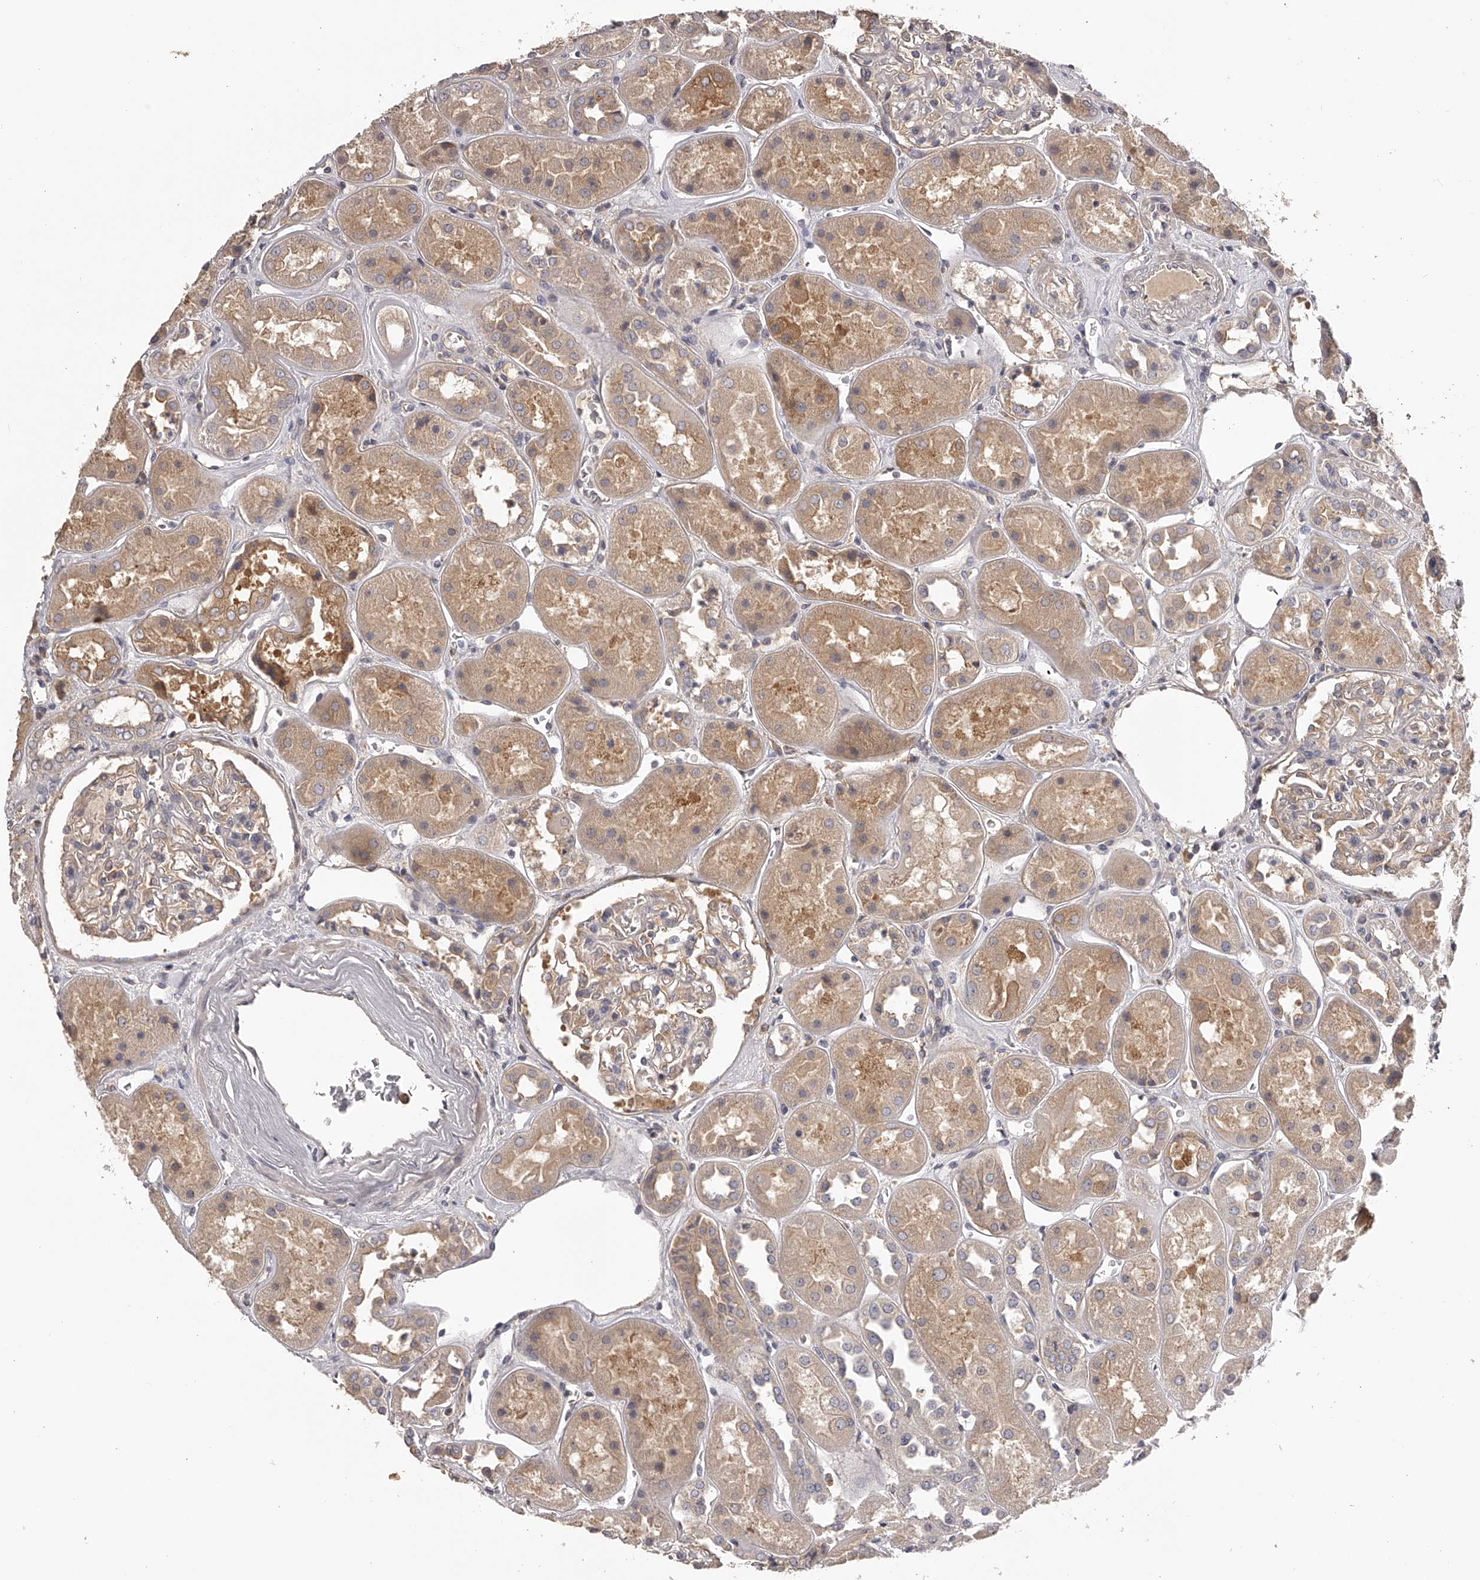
{"staining": {"intensity": "moderate", "quantity": "25%-75%", "location": "cytoplasmic/membranous"}, "tissue": "kidney", "cell_type": "Cells in glomeruli", "image_type": "normal", "snomed": [{"axis": "morphology", "description": "Normal tissue, NOS"}, {"axis": "topography", "description": "Kidney"}], "caption": "The image demonstrates immunohistochemical staining of unremarkable kidney. There is moderate cytoplasmic/membranous staining is identified in about 25%-75% of cells in glomeruli. The protein is shown in brown color, while the nuclei are stained blue.", "gene": "TNN", "patient": {"sex": "male", "age": 70}}